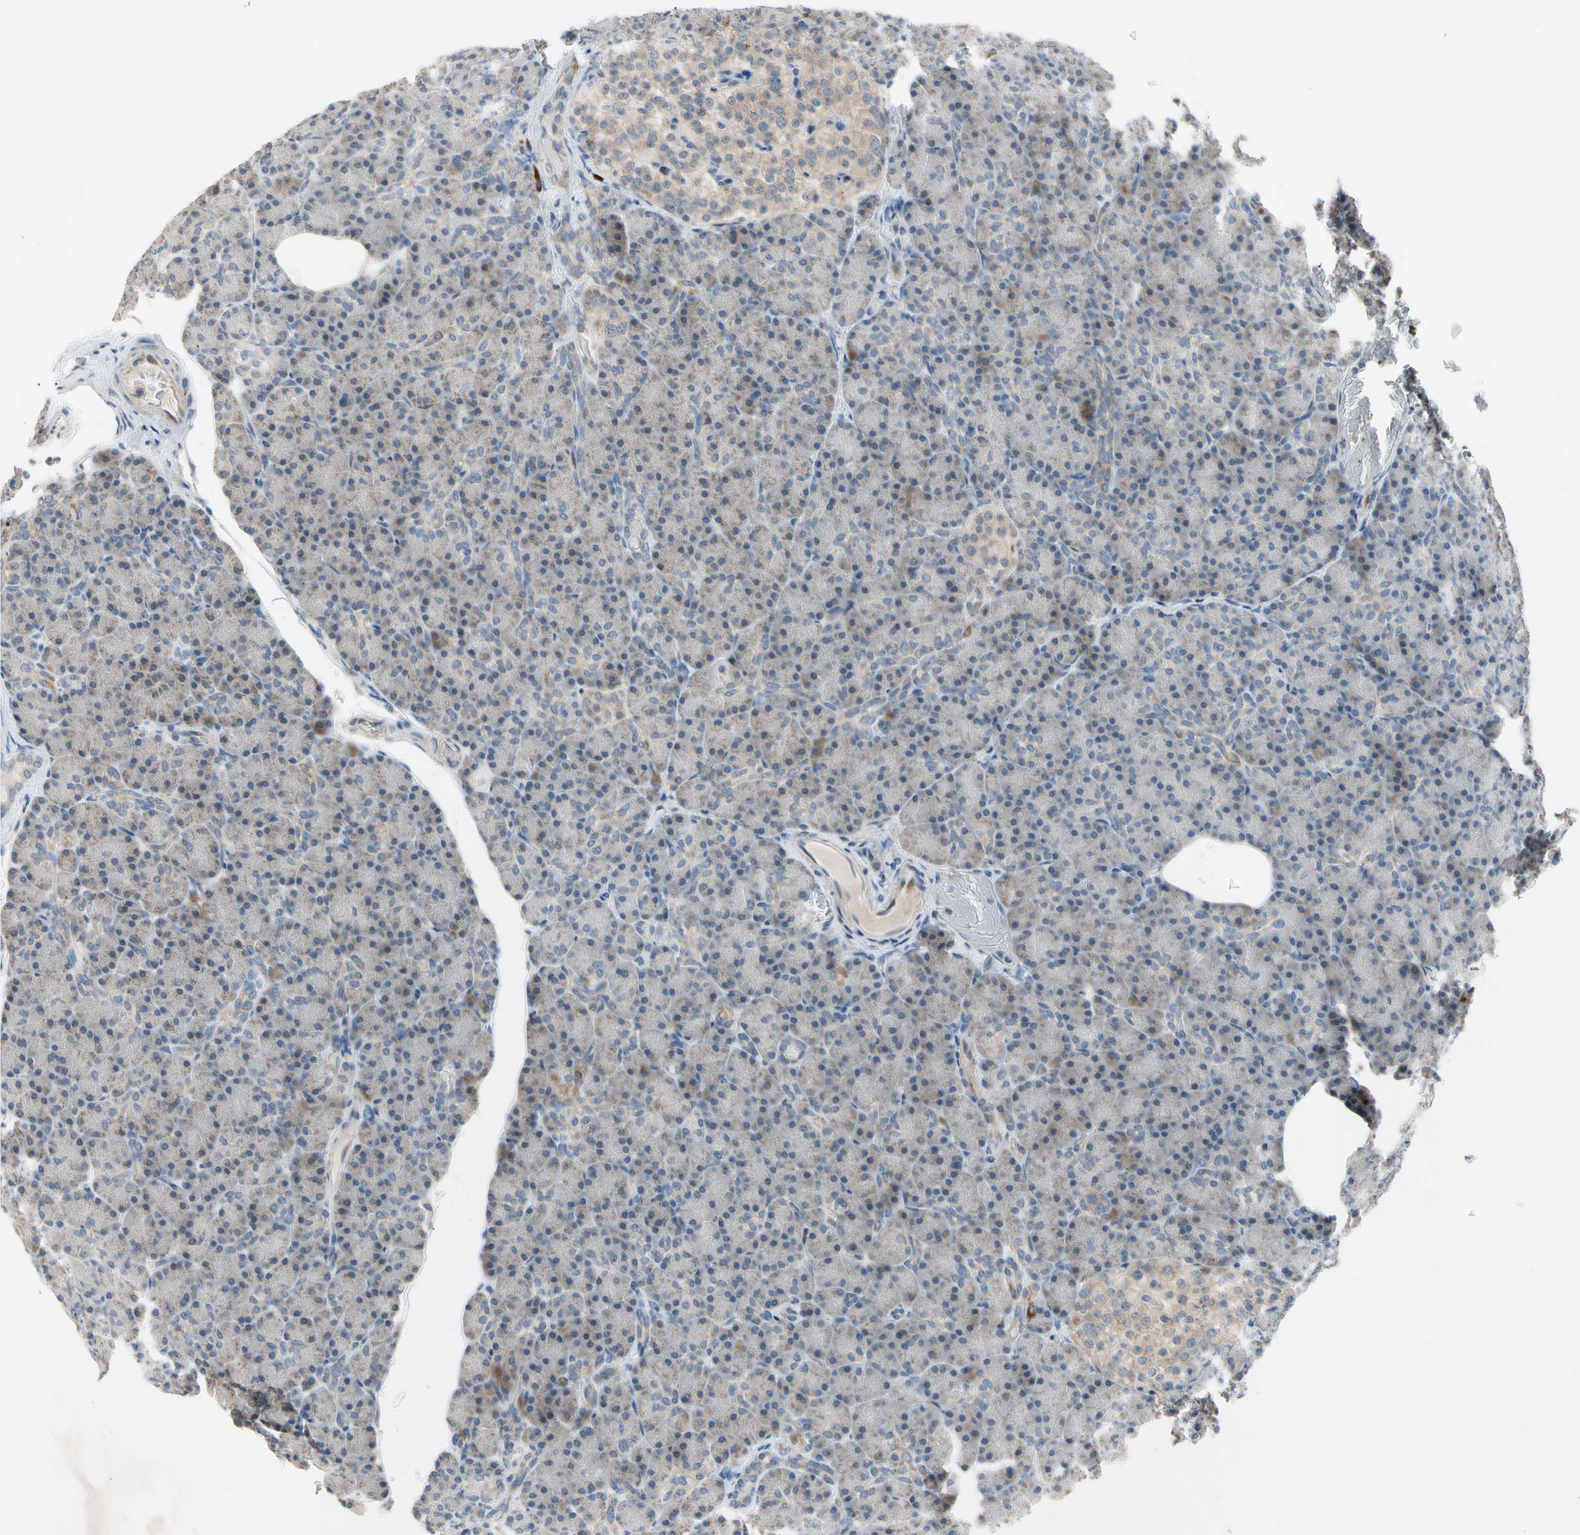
{"staining": {"intensity": "moderate", "quantity": "25%-75%", "location": "cytoplasmic/membranous"}, "tissue": "pancreas", "cell_type": "Exocrine glandular cells", "image_type": "normal", "snomed": [{"axis": "morphology", "description": "Normal tissue, NOS"}, {"axis": "topography", "description": "Pancreas"}], "caption": "Human pancreas stained with a brown dye displays moderate cytoplasmic/membranous positive positivity in about 25%-75% of exocrine glandular cells.", "gene": "MARK1", "patient": {"sex": "female", "age": 43}}